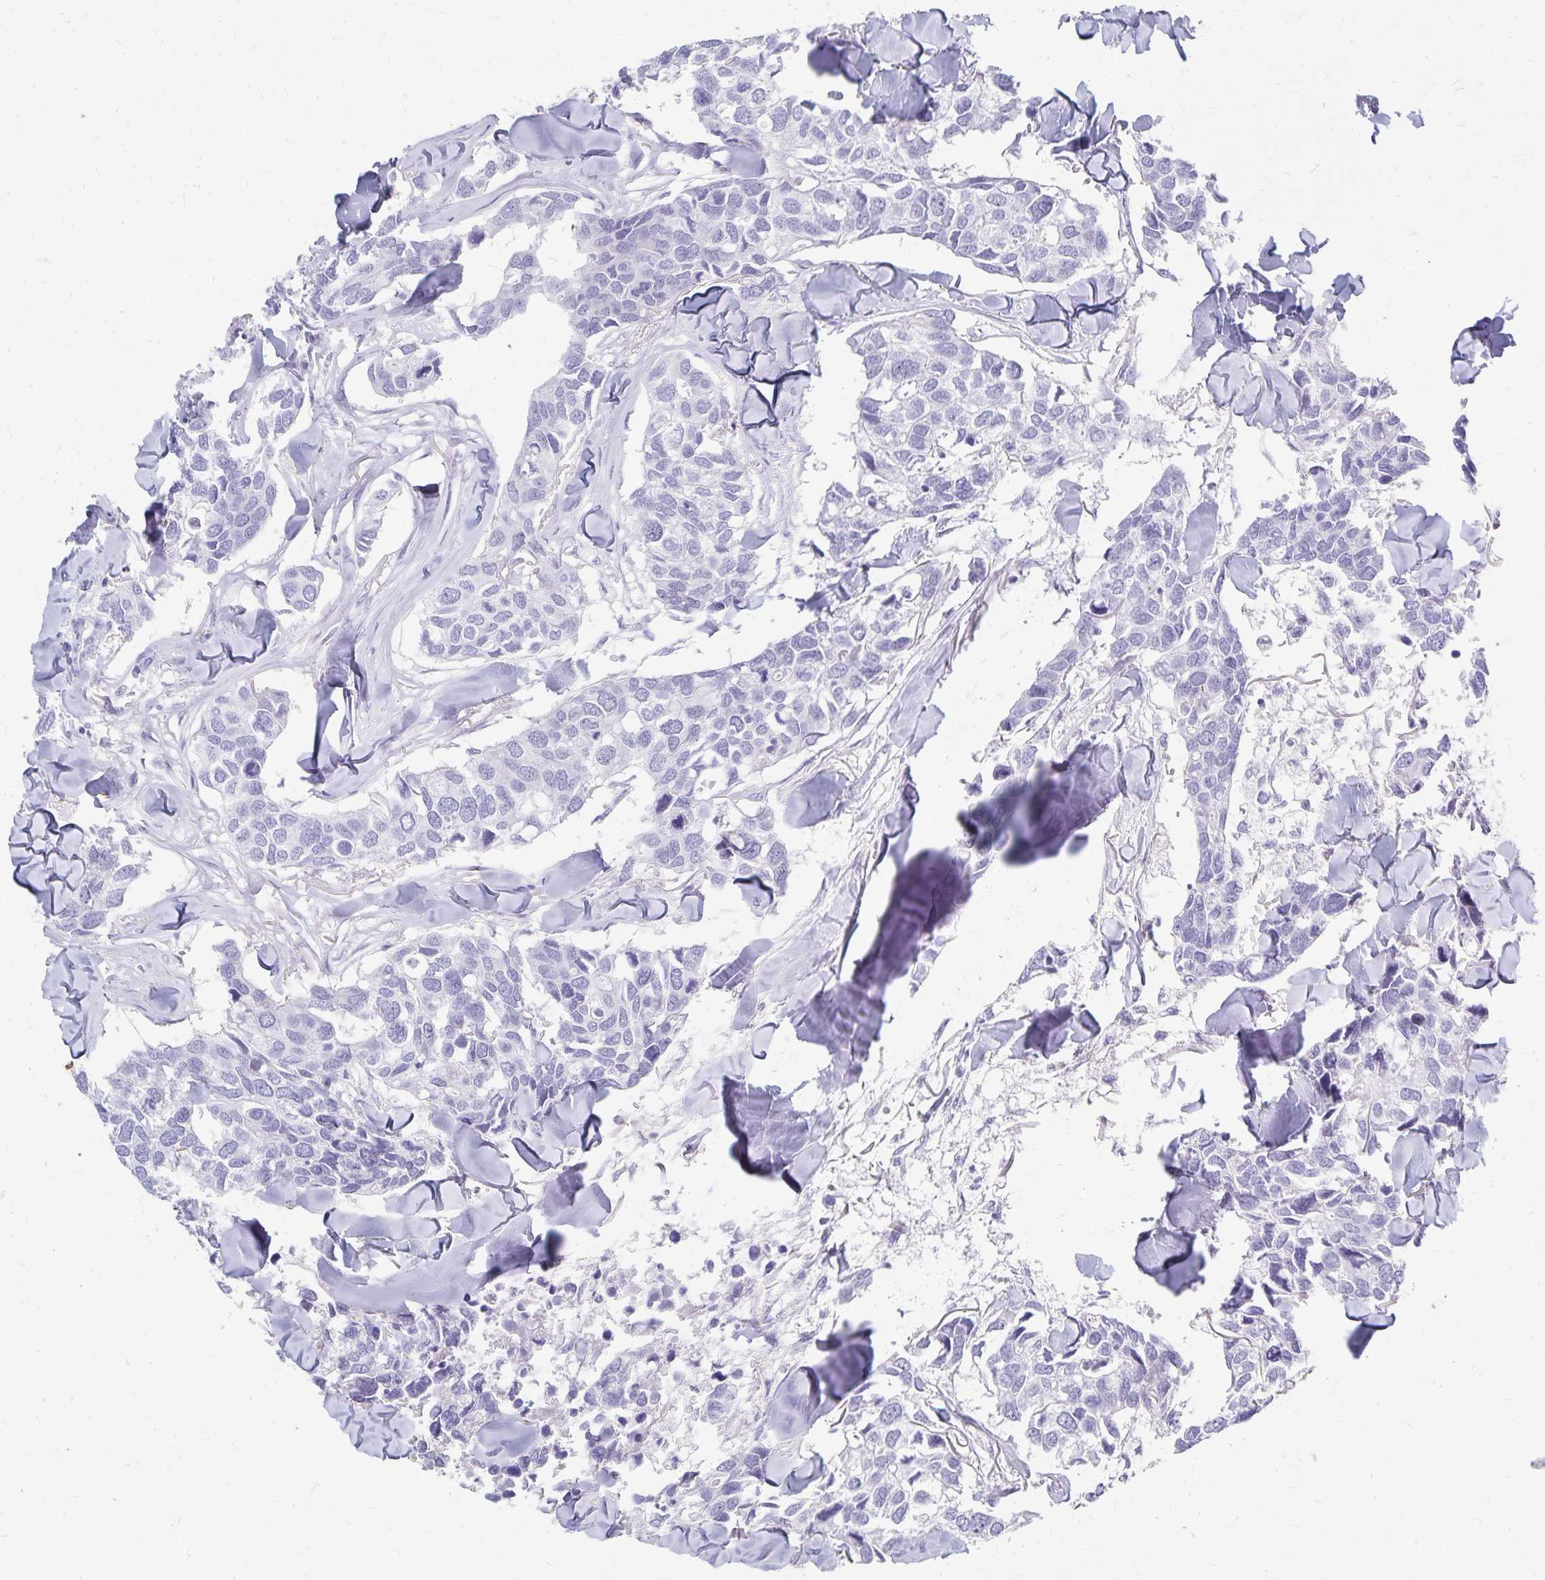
{"staining": {"intensity": "negative", "quantity": "none", "location": "none"}, "tissue": "breast cancer", "cell_type": "Tumor cells", "image_type": "cancer", "snomed": [{"axis": "morphology", "description": "Duct carcinoma"}, {"axis": "topography", "description": "Breast"}], "caption": "An immunohistochemistry (IHC) micrograph of breast cancer (intraductal carcinoma) is shown. There is no staining in tumor cells of breast cancer (intraductal carcinoma).", "gene": "GPBAR1", "patient": {"sex": "female", "age": 83}}